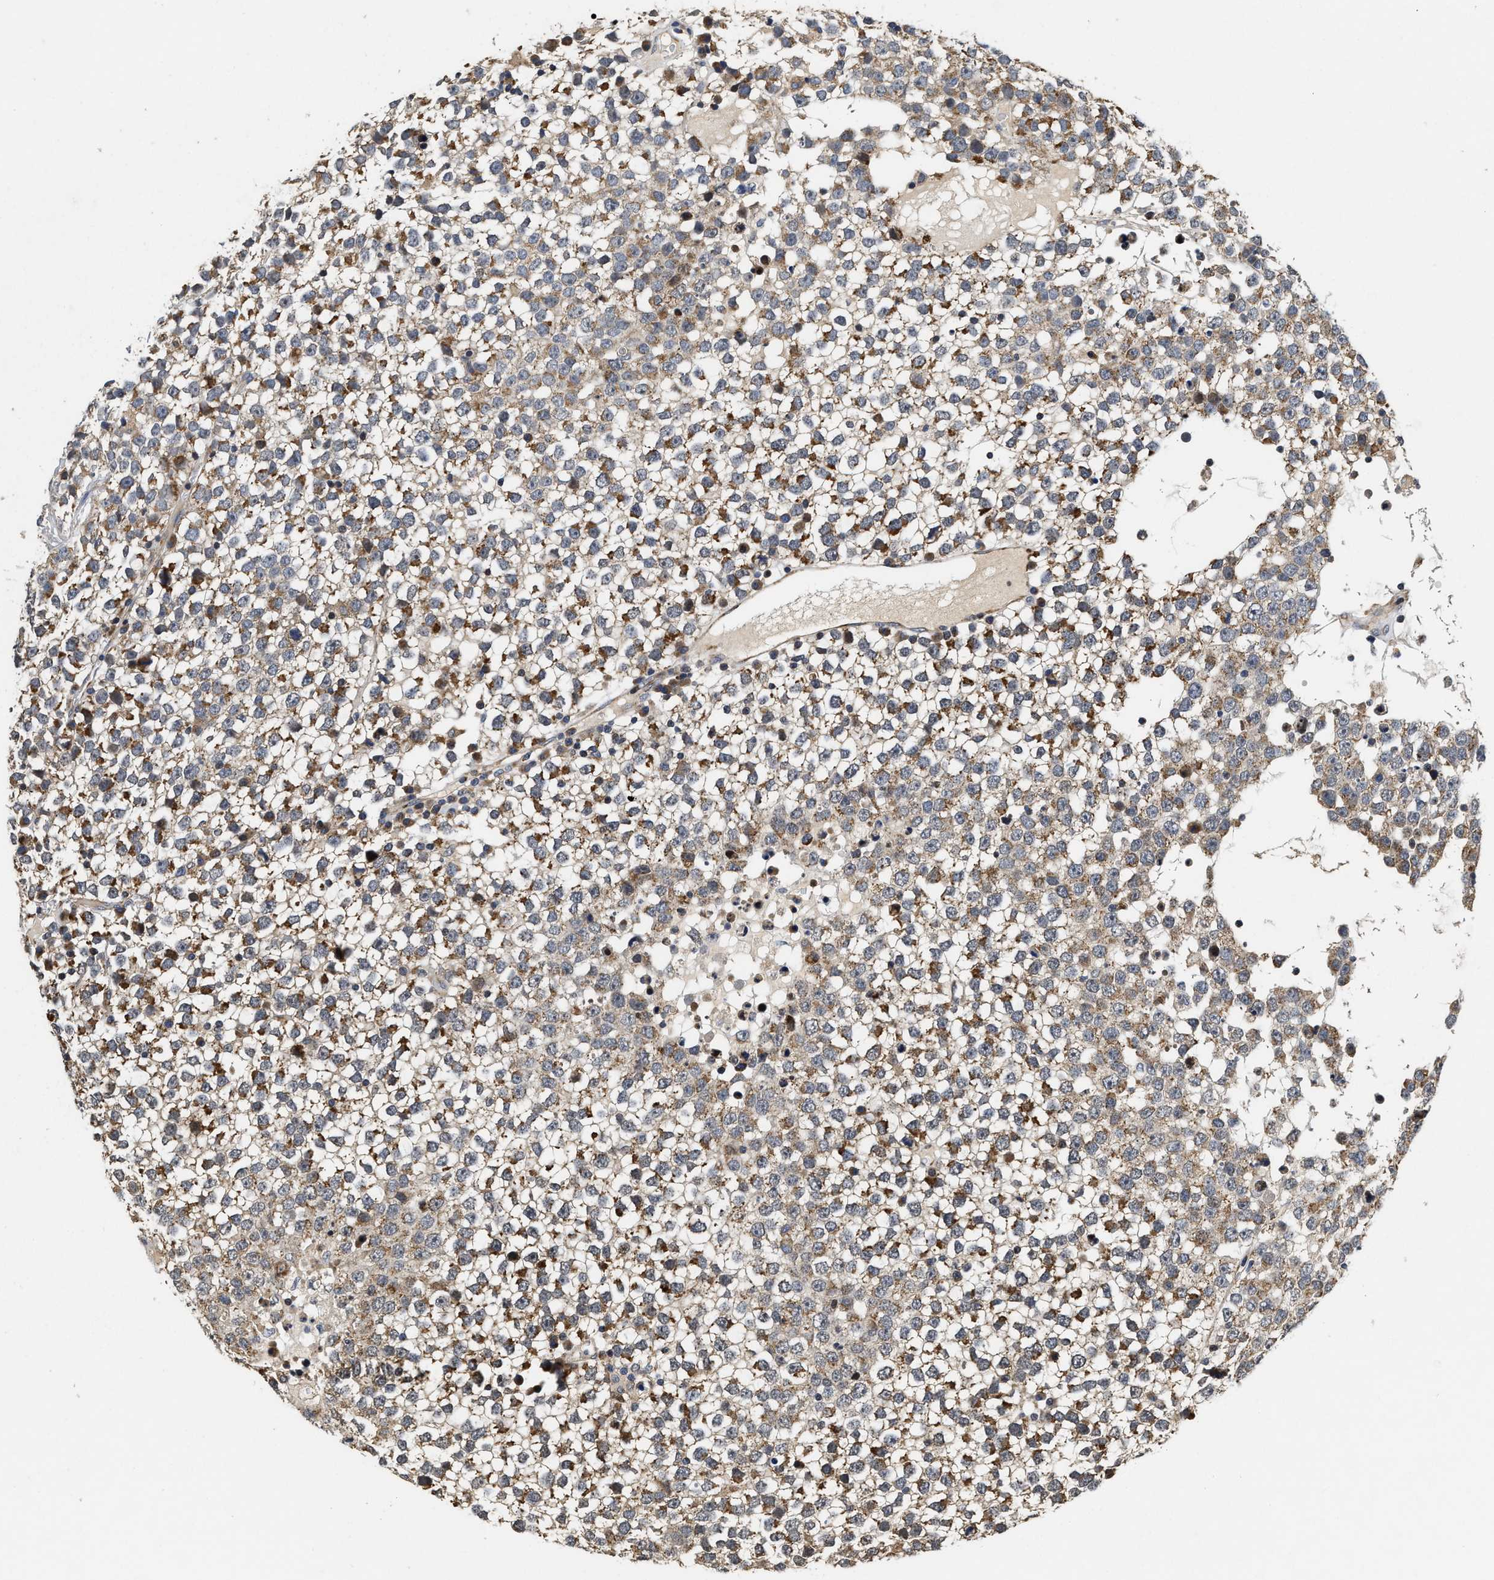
{"staining": {"intensity": "moderate", "quantity": ">75%", "location": "cytoplasmic/membranous"}, "tissue": "testis cancer", "cell_type": "Tumor cells", "image_type": "cancer", "snomed": [{"axis": "morphology", "description": "Seminoma, NOS"}, {"axis": "topography", "description": "Testis"}], "caption": "This micrograph reveals immunohistochemistry staining of testis seminoma, with medium moderate cytoplasmic/membranous positivity in about >75% of tumor cells.", "gene": "SCYL2", "patient": {"sex": "male", "age": 65}}